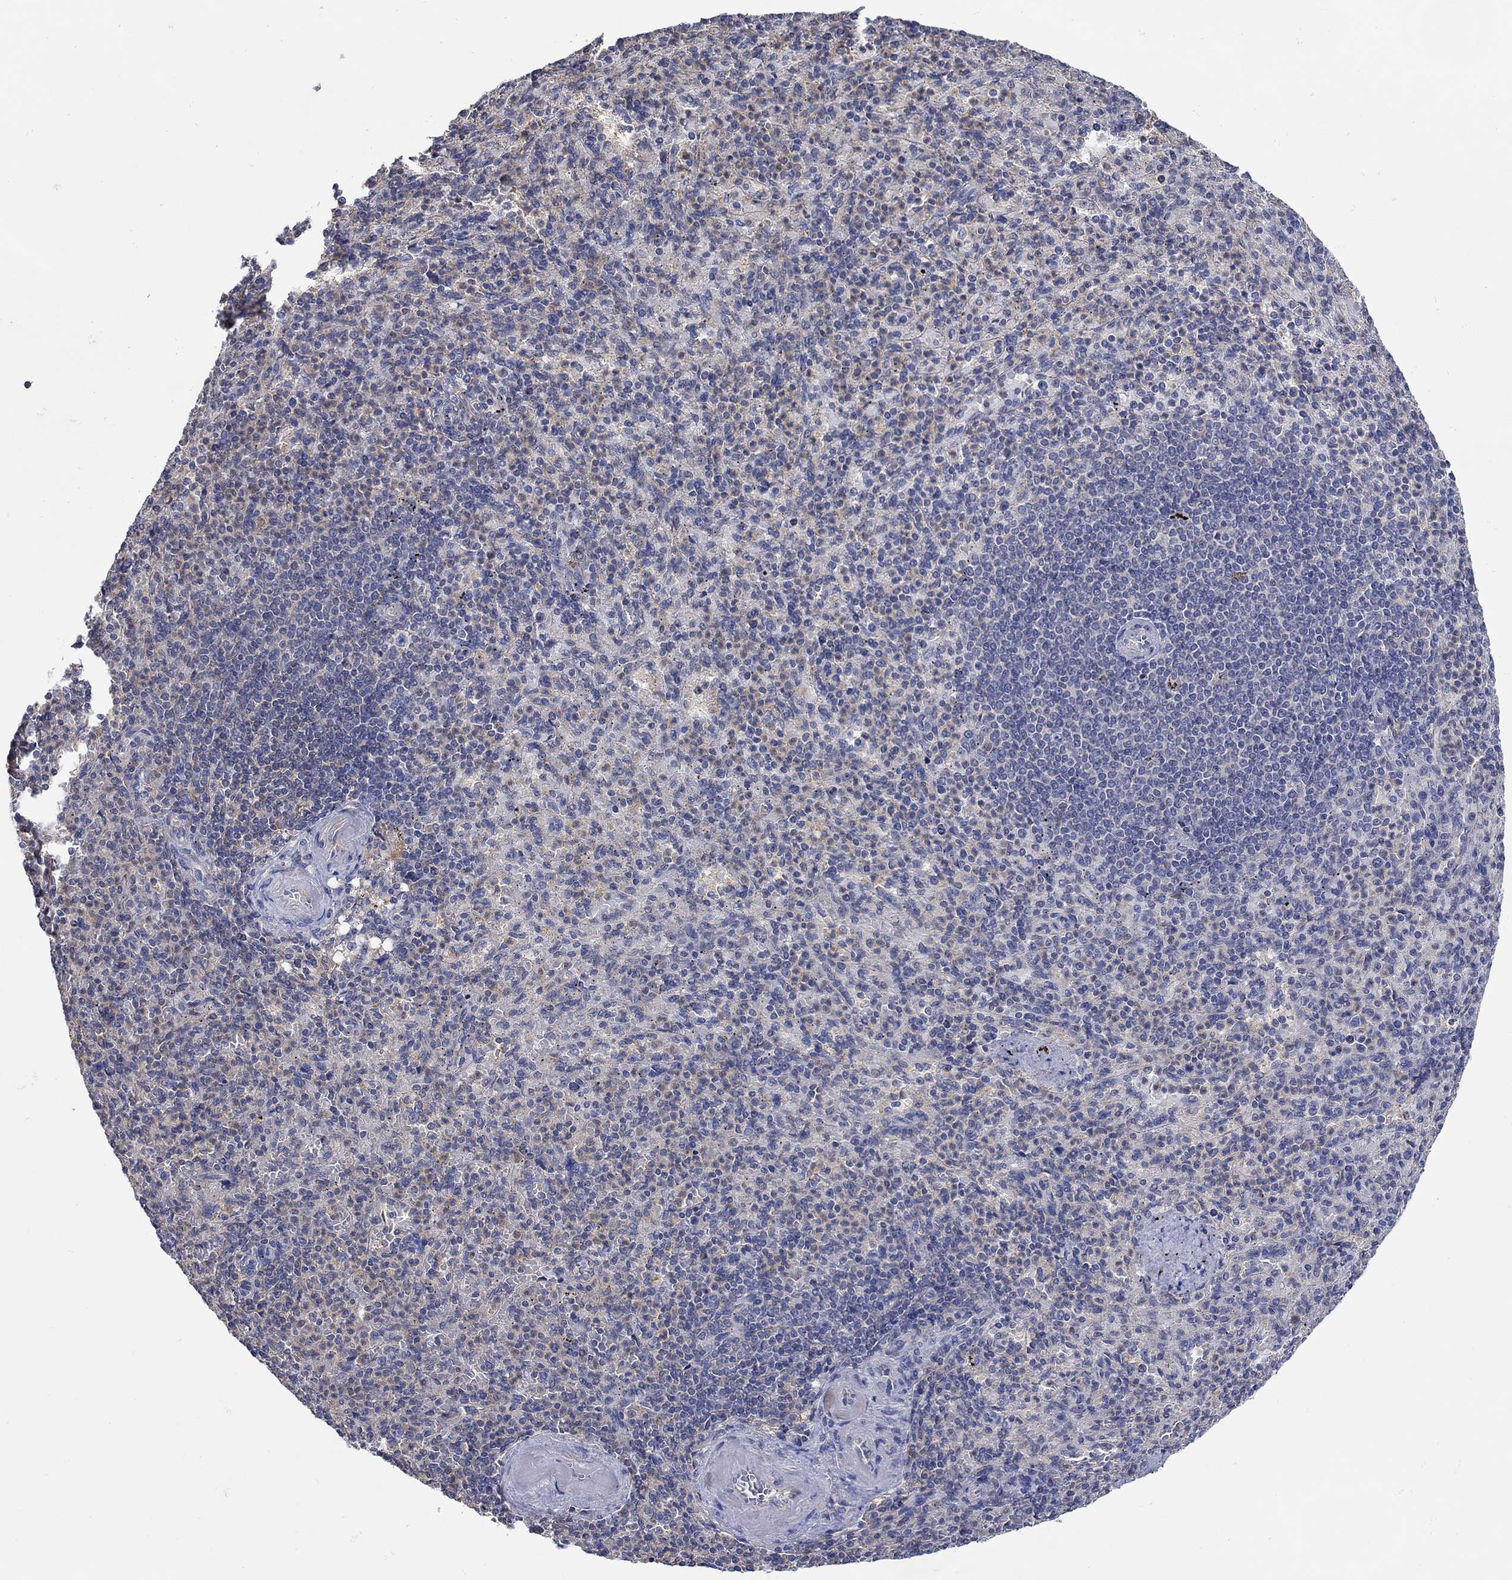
{"staining": {"intensity": "weak", "quantity": "25%-75%", "location": "cytoplasmic/membranous"}, "tissue": "spleen", "cell_type": "Cells in red pulp", "image_type": "normal", "snomed": [{"axis": "morphology", "description": "Normal tissue, NOS"}, {"axis": "topography", "description": "Spleen"}], "caption": "Protein staining demonstrates weak cytoplasmic/membranous expression in approximately 25%-75% of cells in red pulp in unremarkable spleen.", "gene": "TEKT3", "patient": {"sex": "female", "age": 74}}